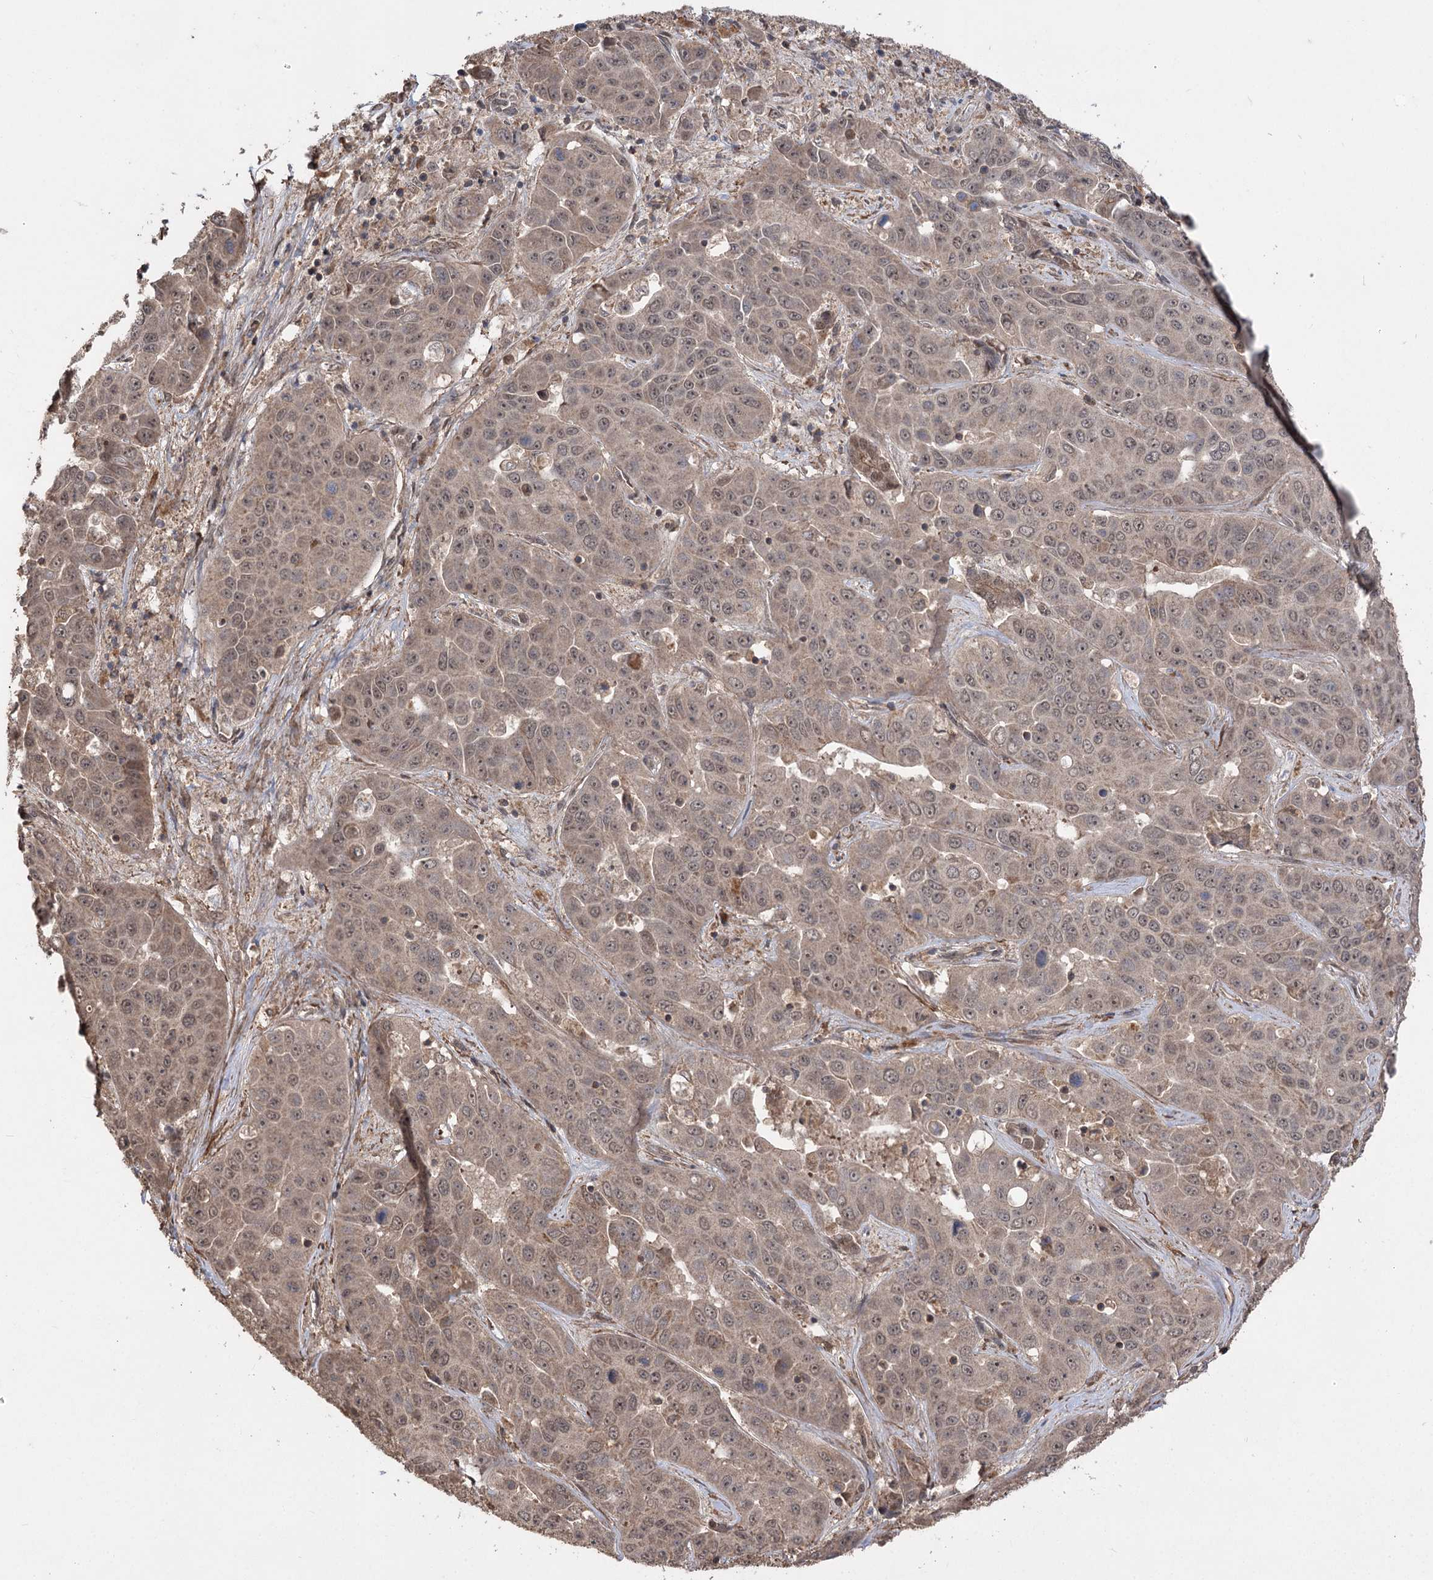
{"staining": {"intensity": "moderate", "quantity": ">75%", "location": "cytoplasmic/membranous,nuclear"}, "tissue": "liver cancer", "cell_type": "Tumor cells", "image_type": "cancer", "snomed": [{"axis": "morphology", "description": "Cholangiocarcinoma"}, {"axis": "topography", "description": "Liver"}], "caption": "Tumor cells demonstrate medium levels of moderate cytoplasmic/membranous and nuclear staining in approximately >75% of cells in human liver cholangiocarcinoma. (Stains: DAB (3,3'-diaminobenzidine) in brown, nuclei in blue, Microscopy: brightfield microscopy at high magnification).", "gene": "TENM2", "patient": {"sex": "female", "age": 52}}